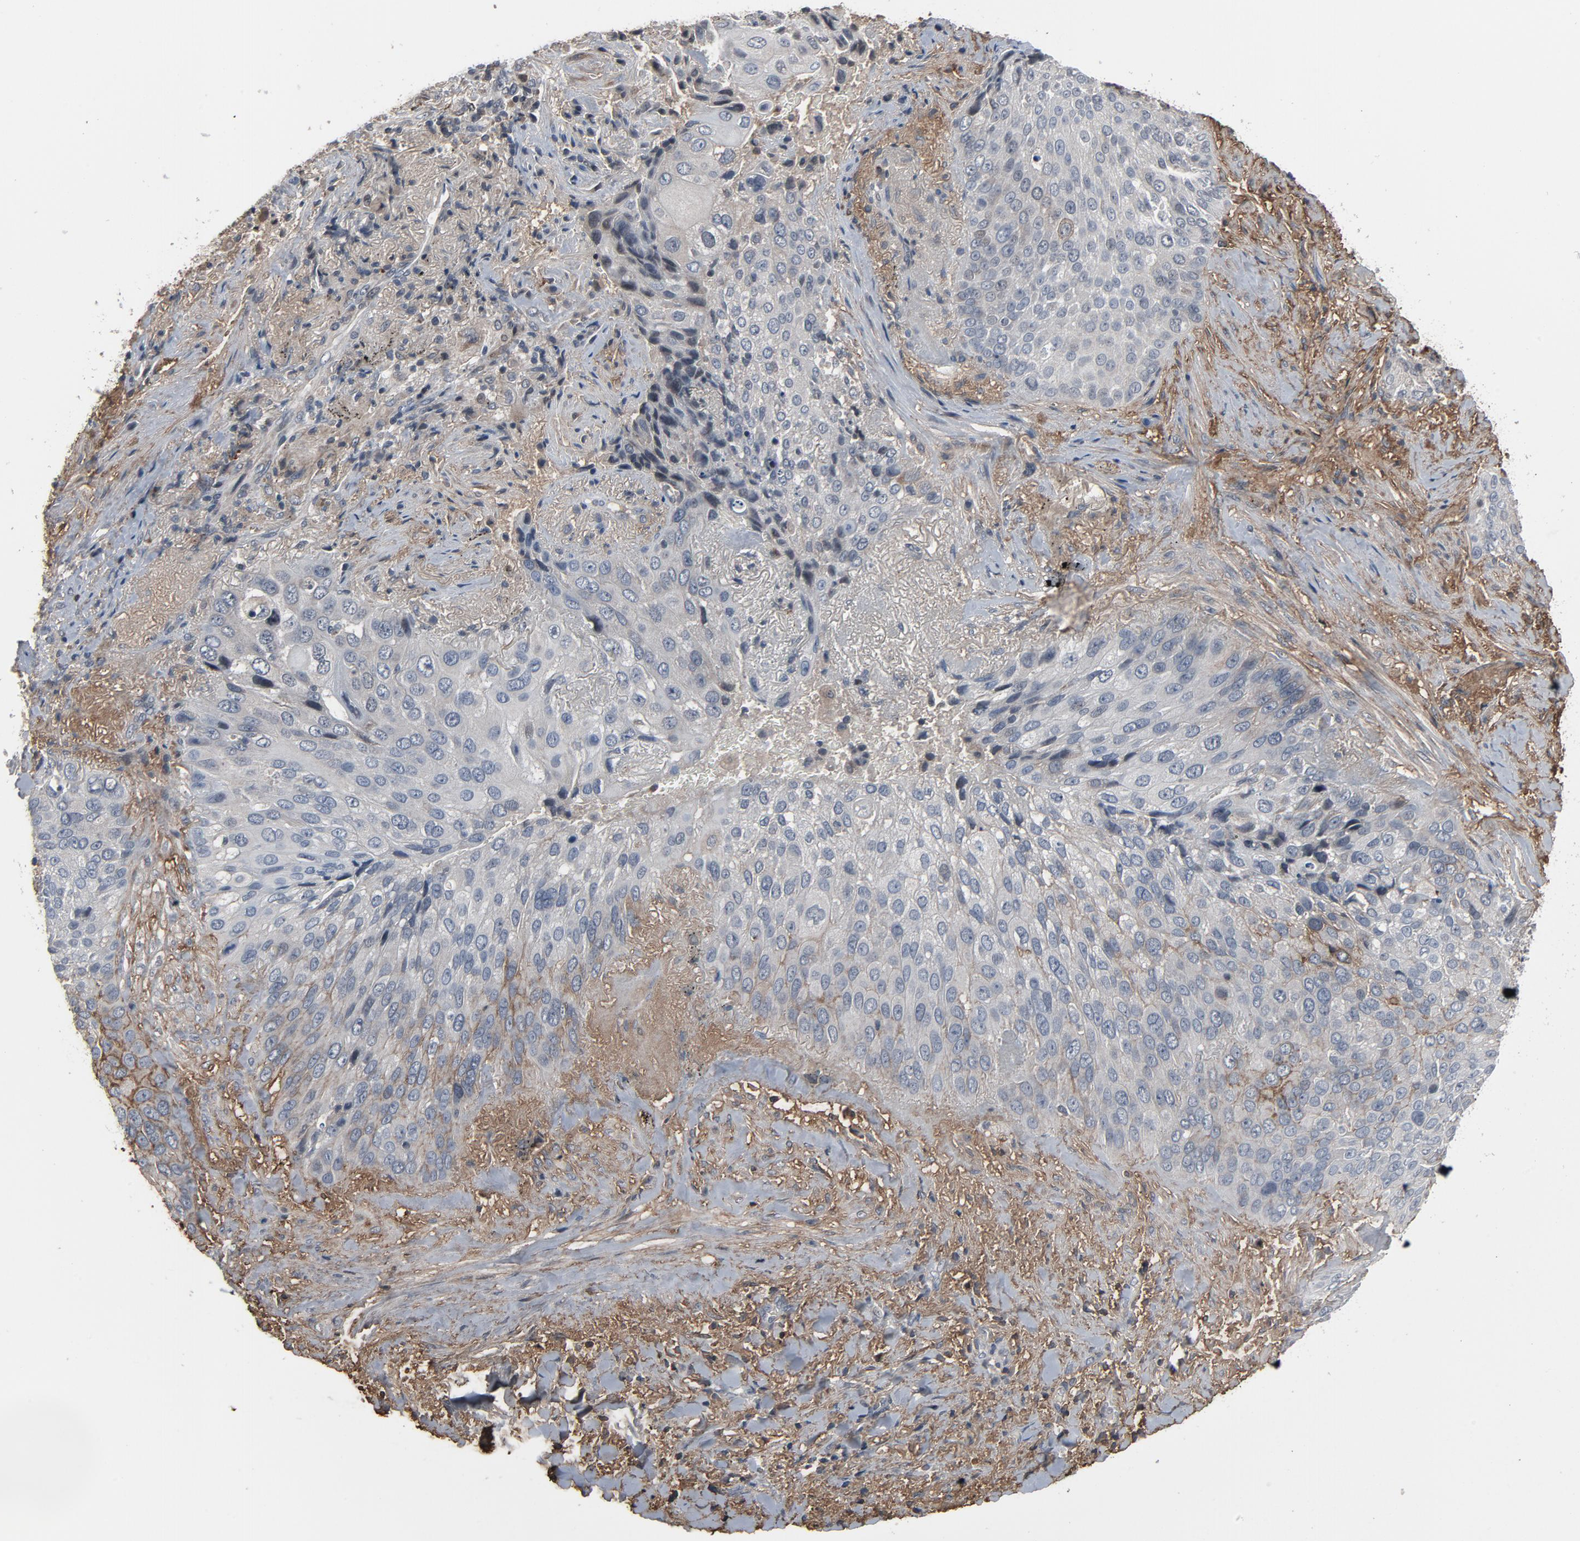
{"staining": {"intensity": "negative", "quantity": "none", "location": "none"}, "tissue": "lung cancer", "cell_type": "Tumor cells", "image_type": "cancer", "snomed": [{"axis": "morphology", "description": "Squamous cell carcinoma, NOS"}, {"axis": "topography", "description": "Lung"}], "caption": "This photomicrograph is of lung cancer (squamous cell carcinoma) stained with IHC to label a protein in brown with the nuclei are counter-stained blue. There is no expression in tumor cells.", "gene": "PDZD4", "patient": {"sex": "male", "age": 54}}